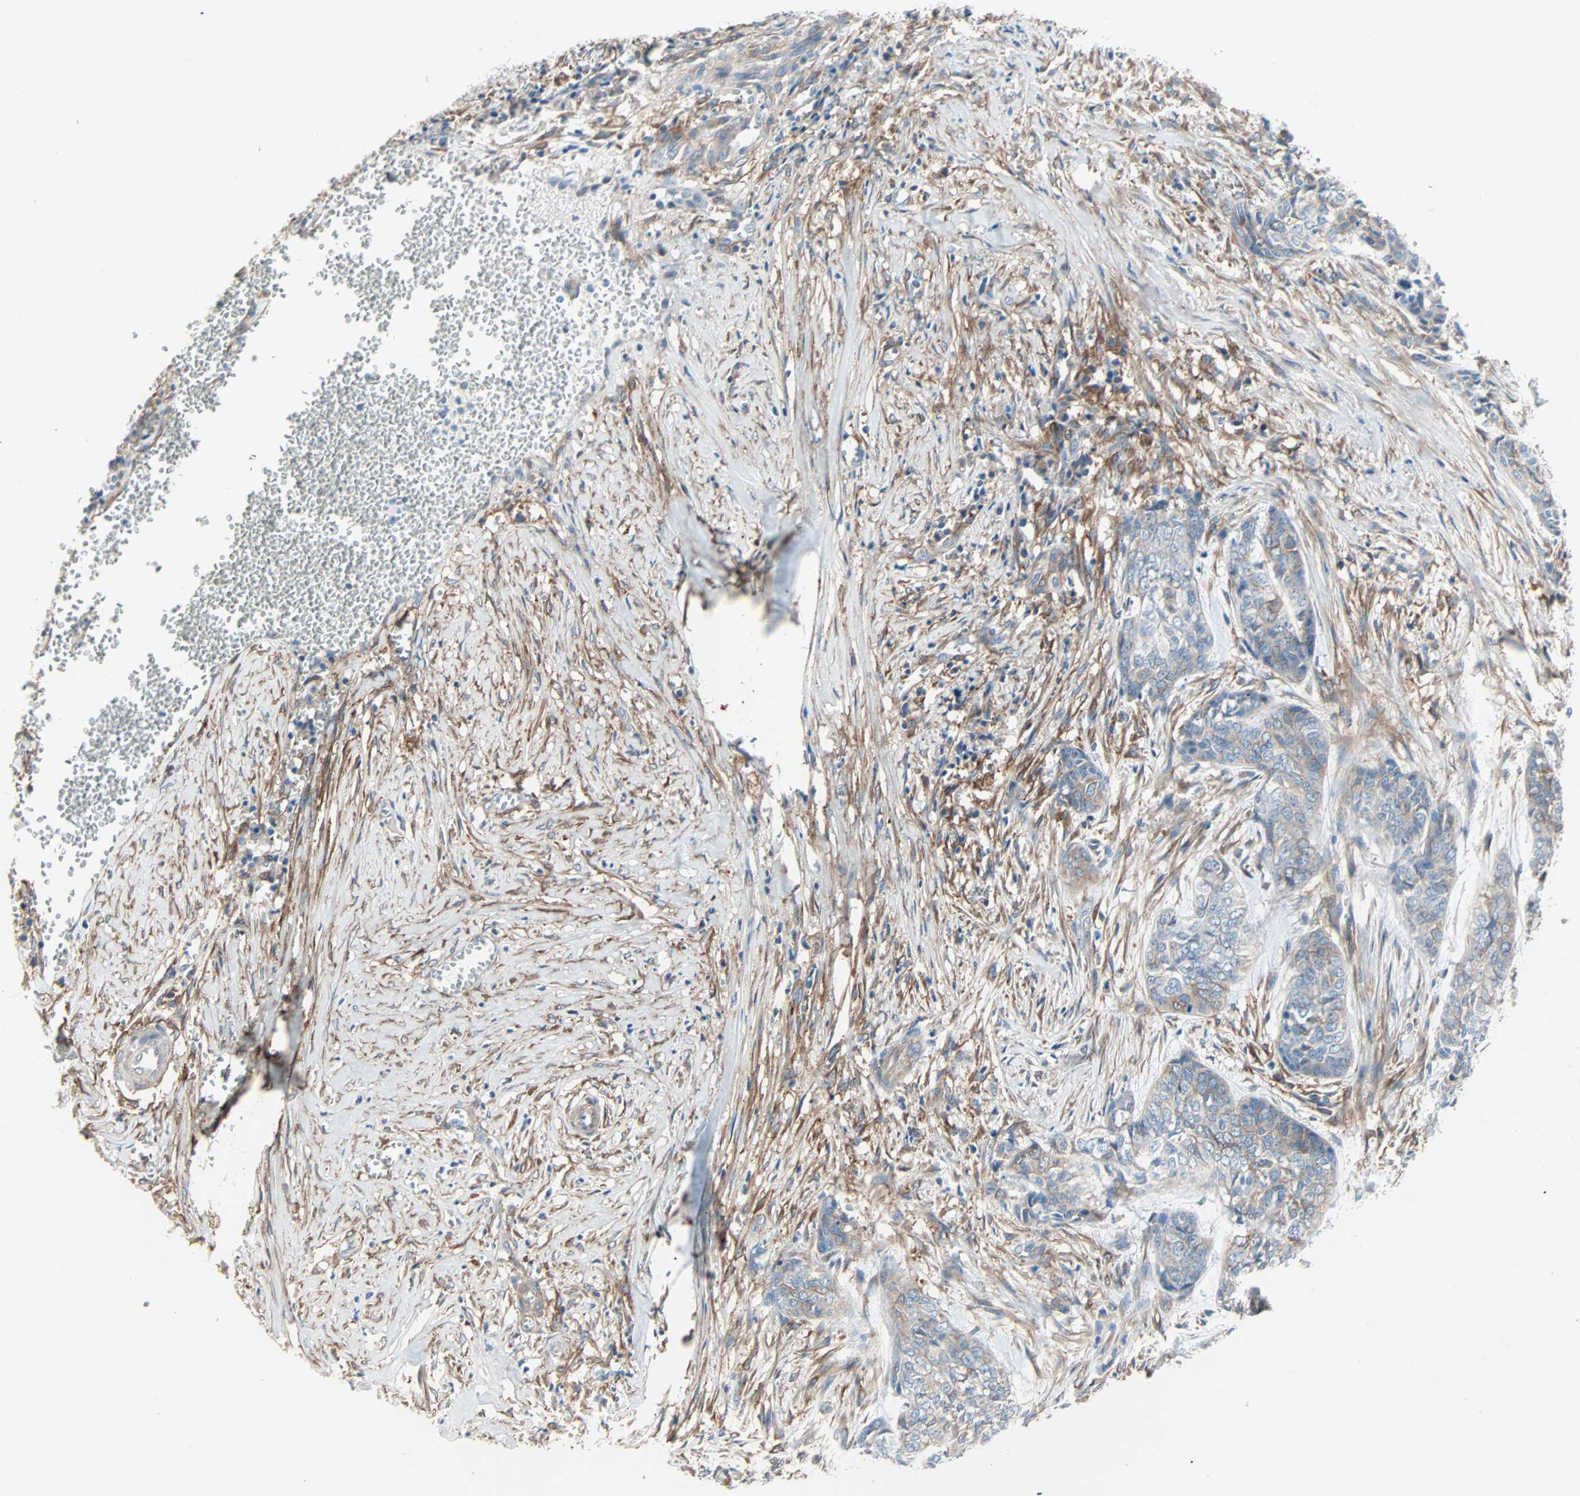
{"staining": {"intensity": "moderate", "quantity": "25%-75%", "location": "cytoplasmic/membranous"}, "tissue": "skin cancer", "cell_type": "Tumor cells", "image_type": "cancer", "snomed": [{"axis": "morphology", "description": "Basal cell carcinoma"}, {"axis": "topography", "description": "Skin"}], "caption": "Moderate cytoplasmic/membranous expression is identified in approximately 25%-75% of tumor cells in skin cancer (basal cell carcinoma). (Brightfield microscopy of DAB IHC at high magnification).", "gene": "EPB41L2", "patient": {"sex": "female", "age": 64}}